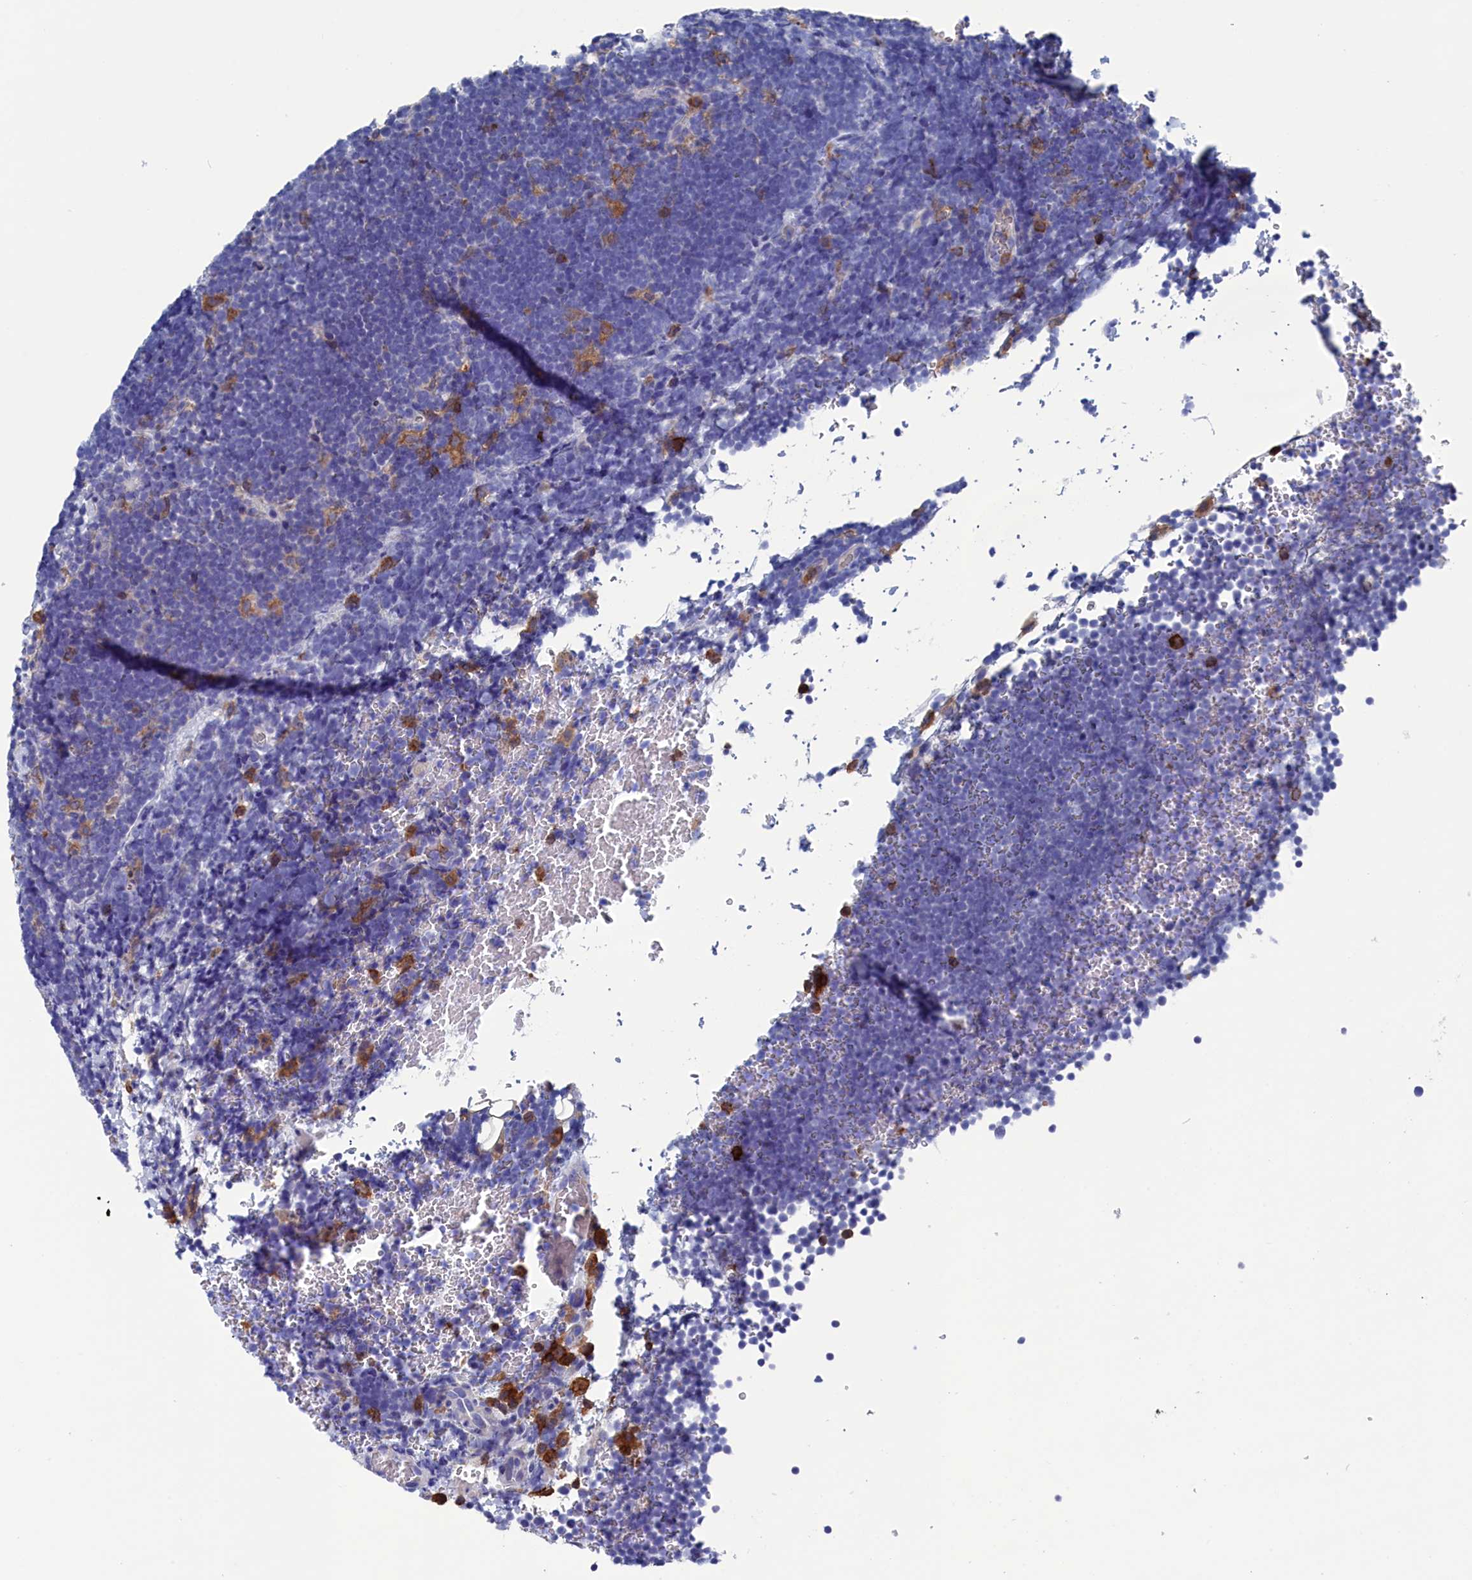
{"staining": {"intensity": "negative", "quantity": "none", "location": "none"}, "tissue": "lymphoma", "cell_type": "Tumor cells", "image_type": "cancer", "snomed": [{"axis": "morphology", "description": "Malignant lymphoma, non-Hodgkin's type, High grade"}, {"axis": "topography", "description": "Lymph node"}], "caption": "Immunohistochemistry of malignant lymphoma, non-Hodgkin's type (high-grade) demonstrates no positivity in tumor cells. The staining is performed using DAB (3,3'-diaminobenzidine) brown chromogen with nuclei counter-stained in using hematoxylin.", "gene": "TYROBP", "patient": {"sex": "male", "age": 13}}